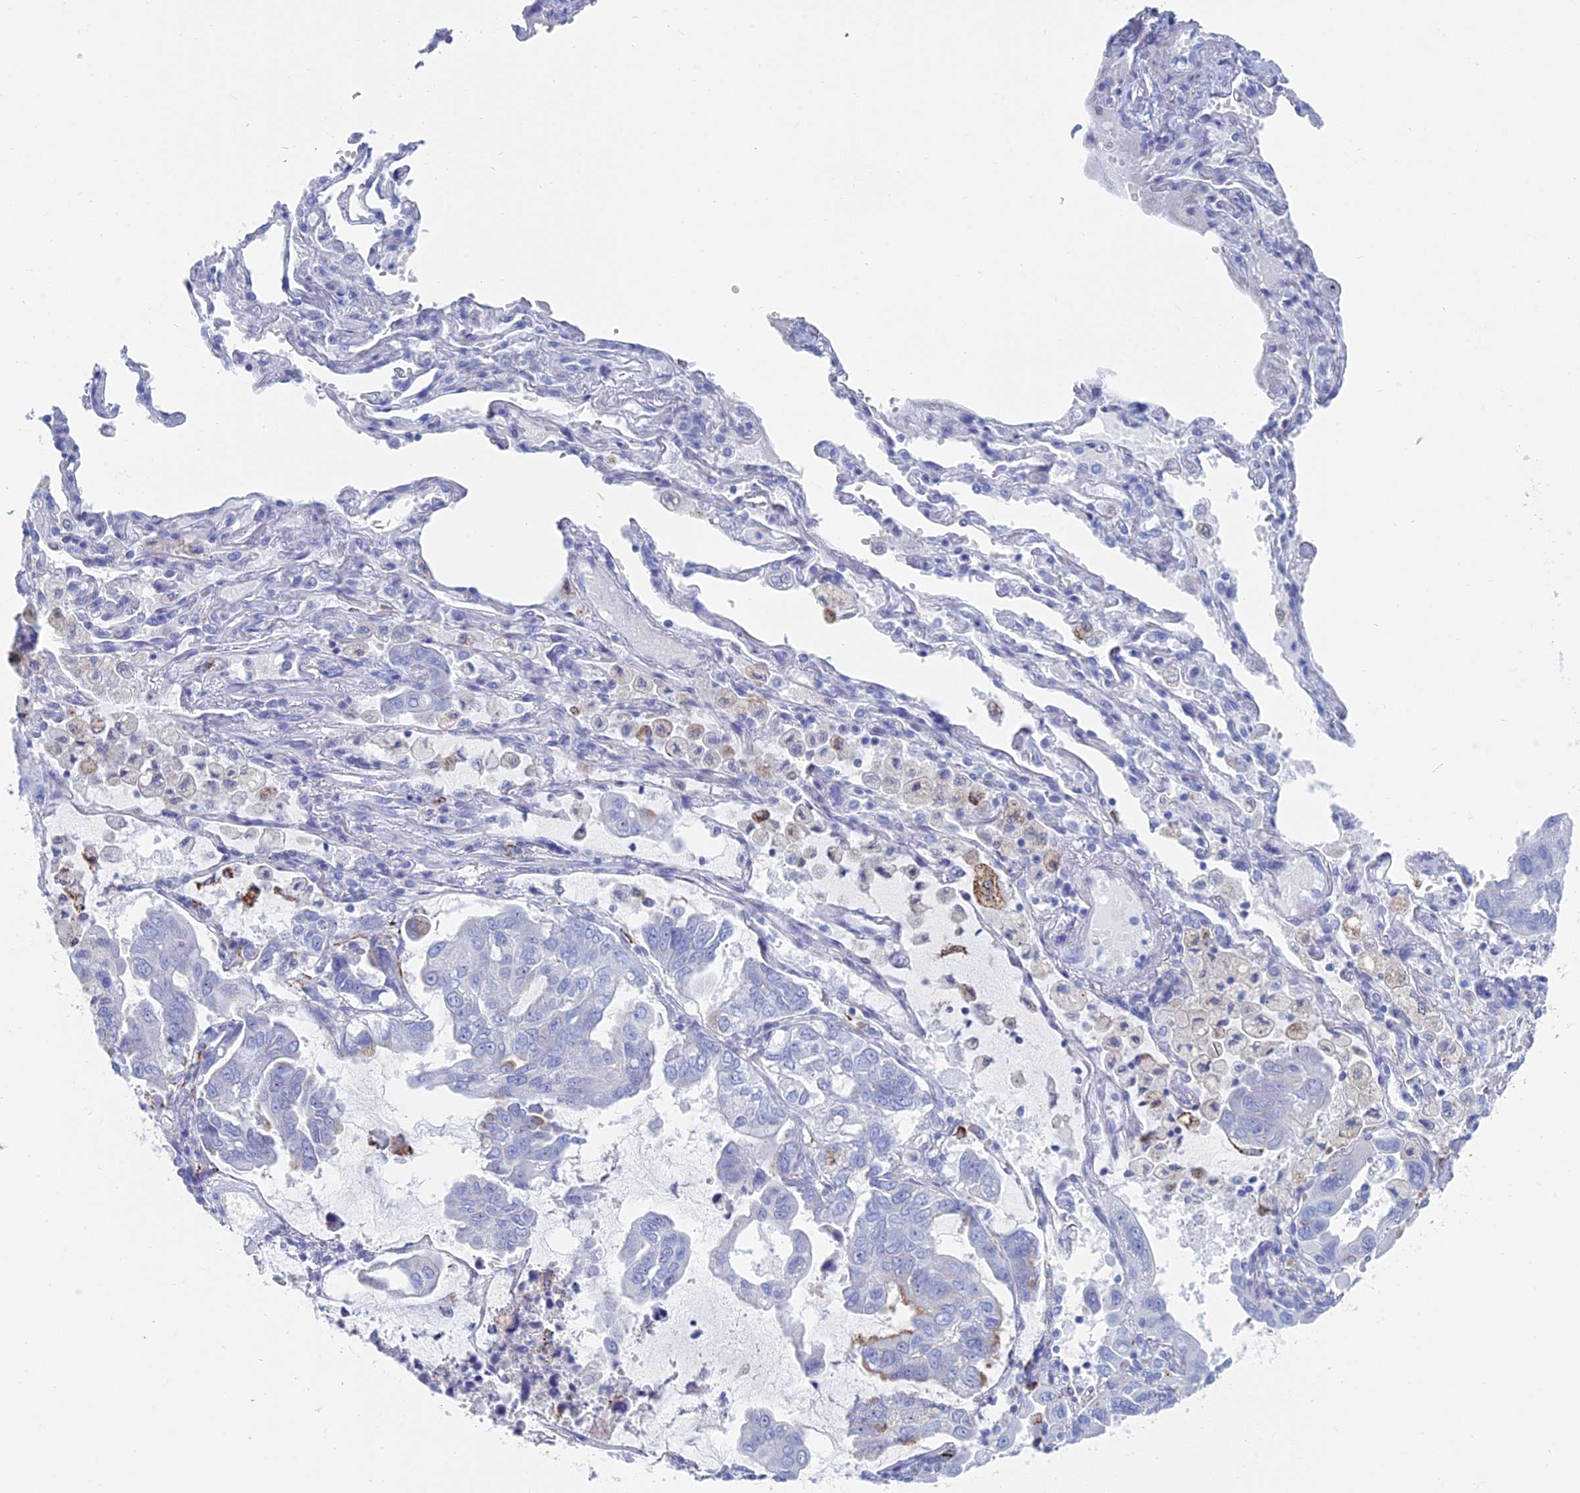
{"staining": {"intensity": "negative", "quantity": "none", "location": "none"}, "tissue": "lung cancer", "cell_type": "Tumor cells", "image_type": "cancer", "snomed": [{"axis": "morphology", "description": "Adenocarcinoma, NOS"}, {"axis": "topography", "description": "Lung"}], "caption": "The immunohistochemistry micrograph has no significant staining in tumor cells of lung adenocarcinoma tissue.", "gene": "ALMS1", "patient": {"sex": "male", "age": 64}}